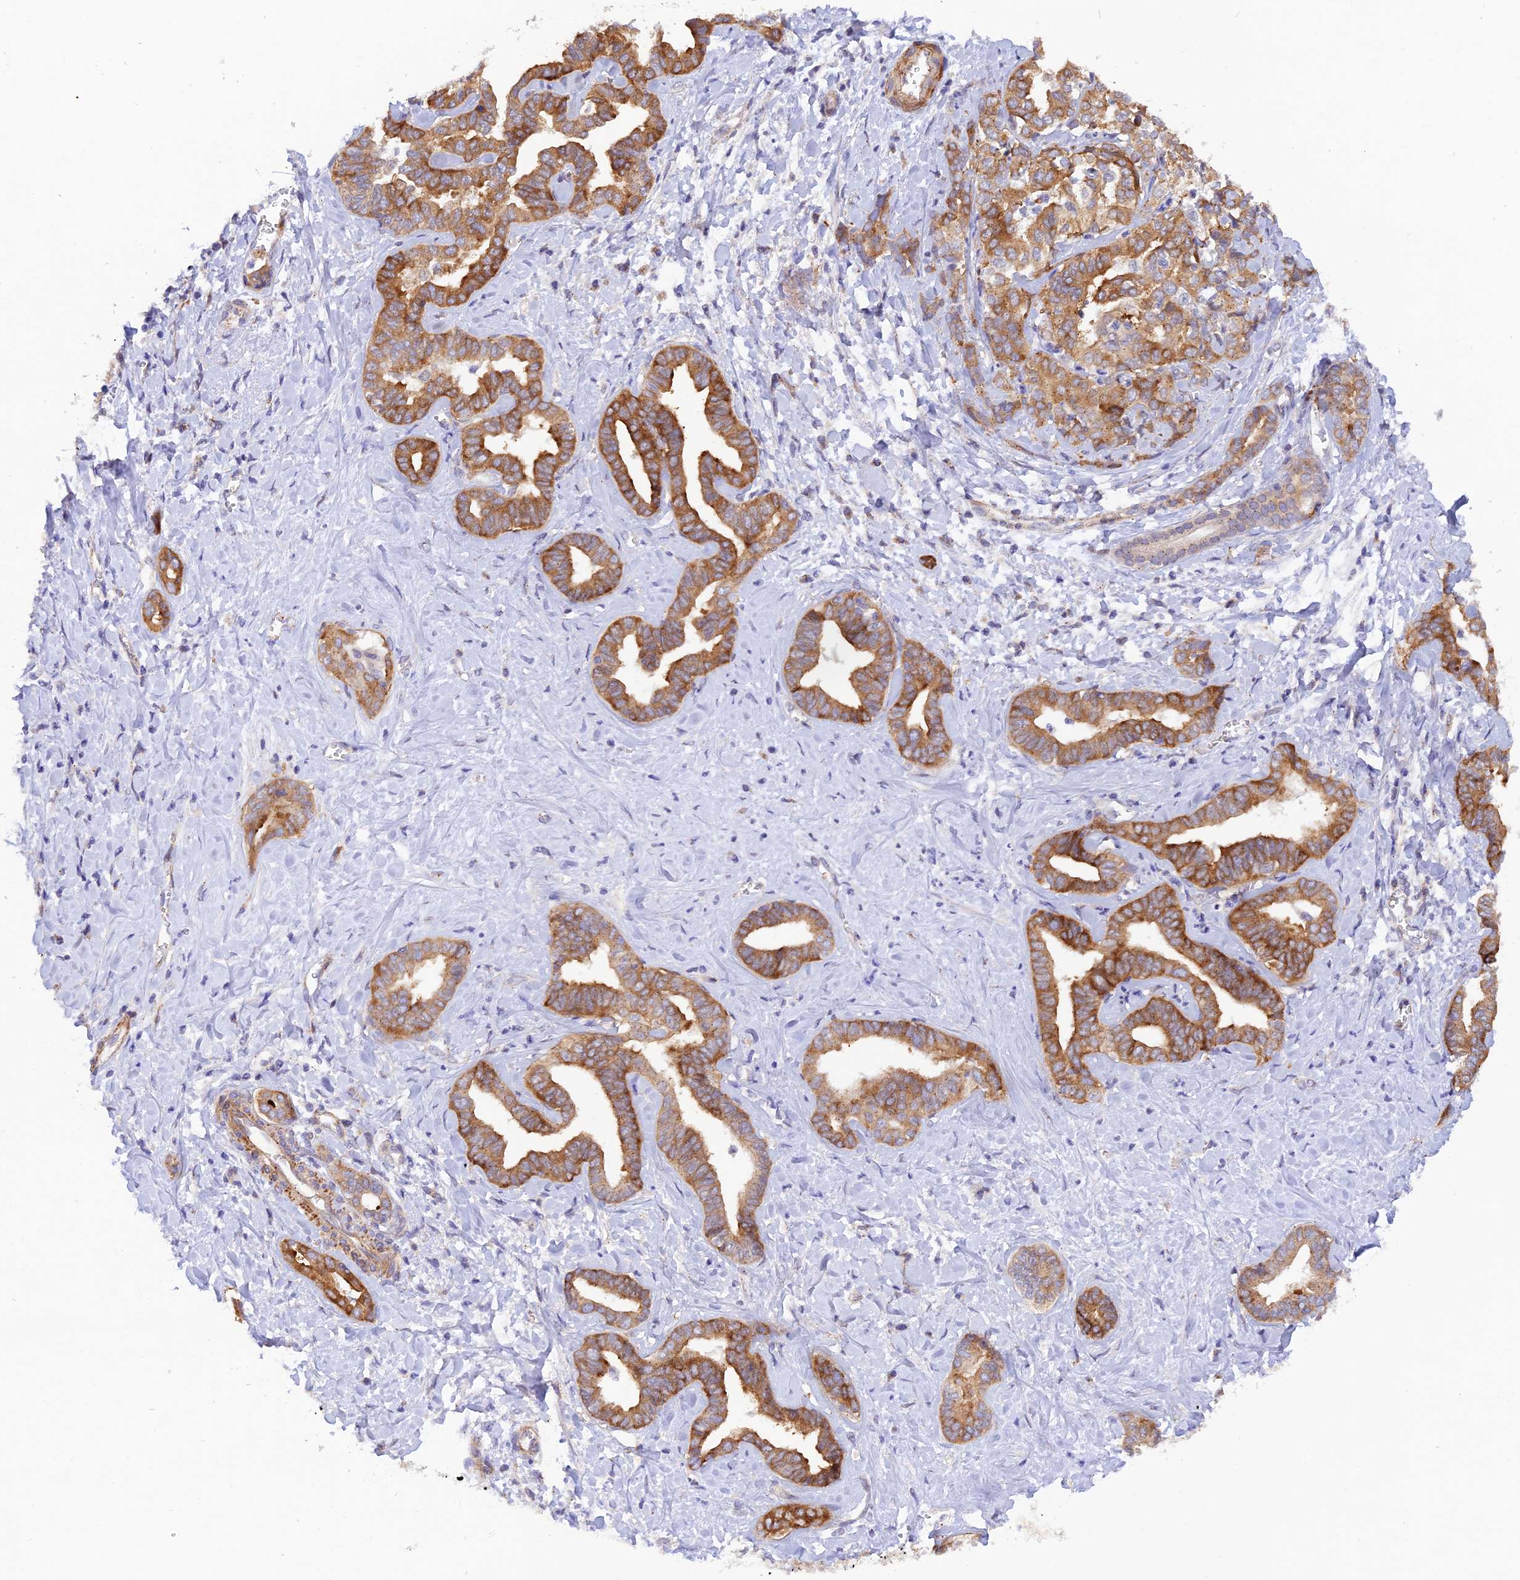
{"staining": {"intensity": "strong", "quantity": "25%-75%", "location": "cytoplasmic/membranous"}, "tissue": "liver cancer", "cell_type": "Tumor cells", "image_type": "cancer", "snomed": [{"axis": "morphology", "description": "Cholangiocarcinoma"}, {"axis": "topography", "description": "Liver"}], "caption": "High-power microscopy captured an immunohistochemistry photomicrograph of liver cholangiocarcinoma, revealing strong cytoplasmic/membranous positivity in approximately 25%-75% of tumor cells.", "gene": "WDFY4", "patient": {"sex": "female", "age": 77}}